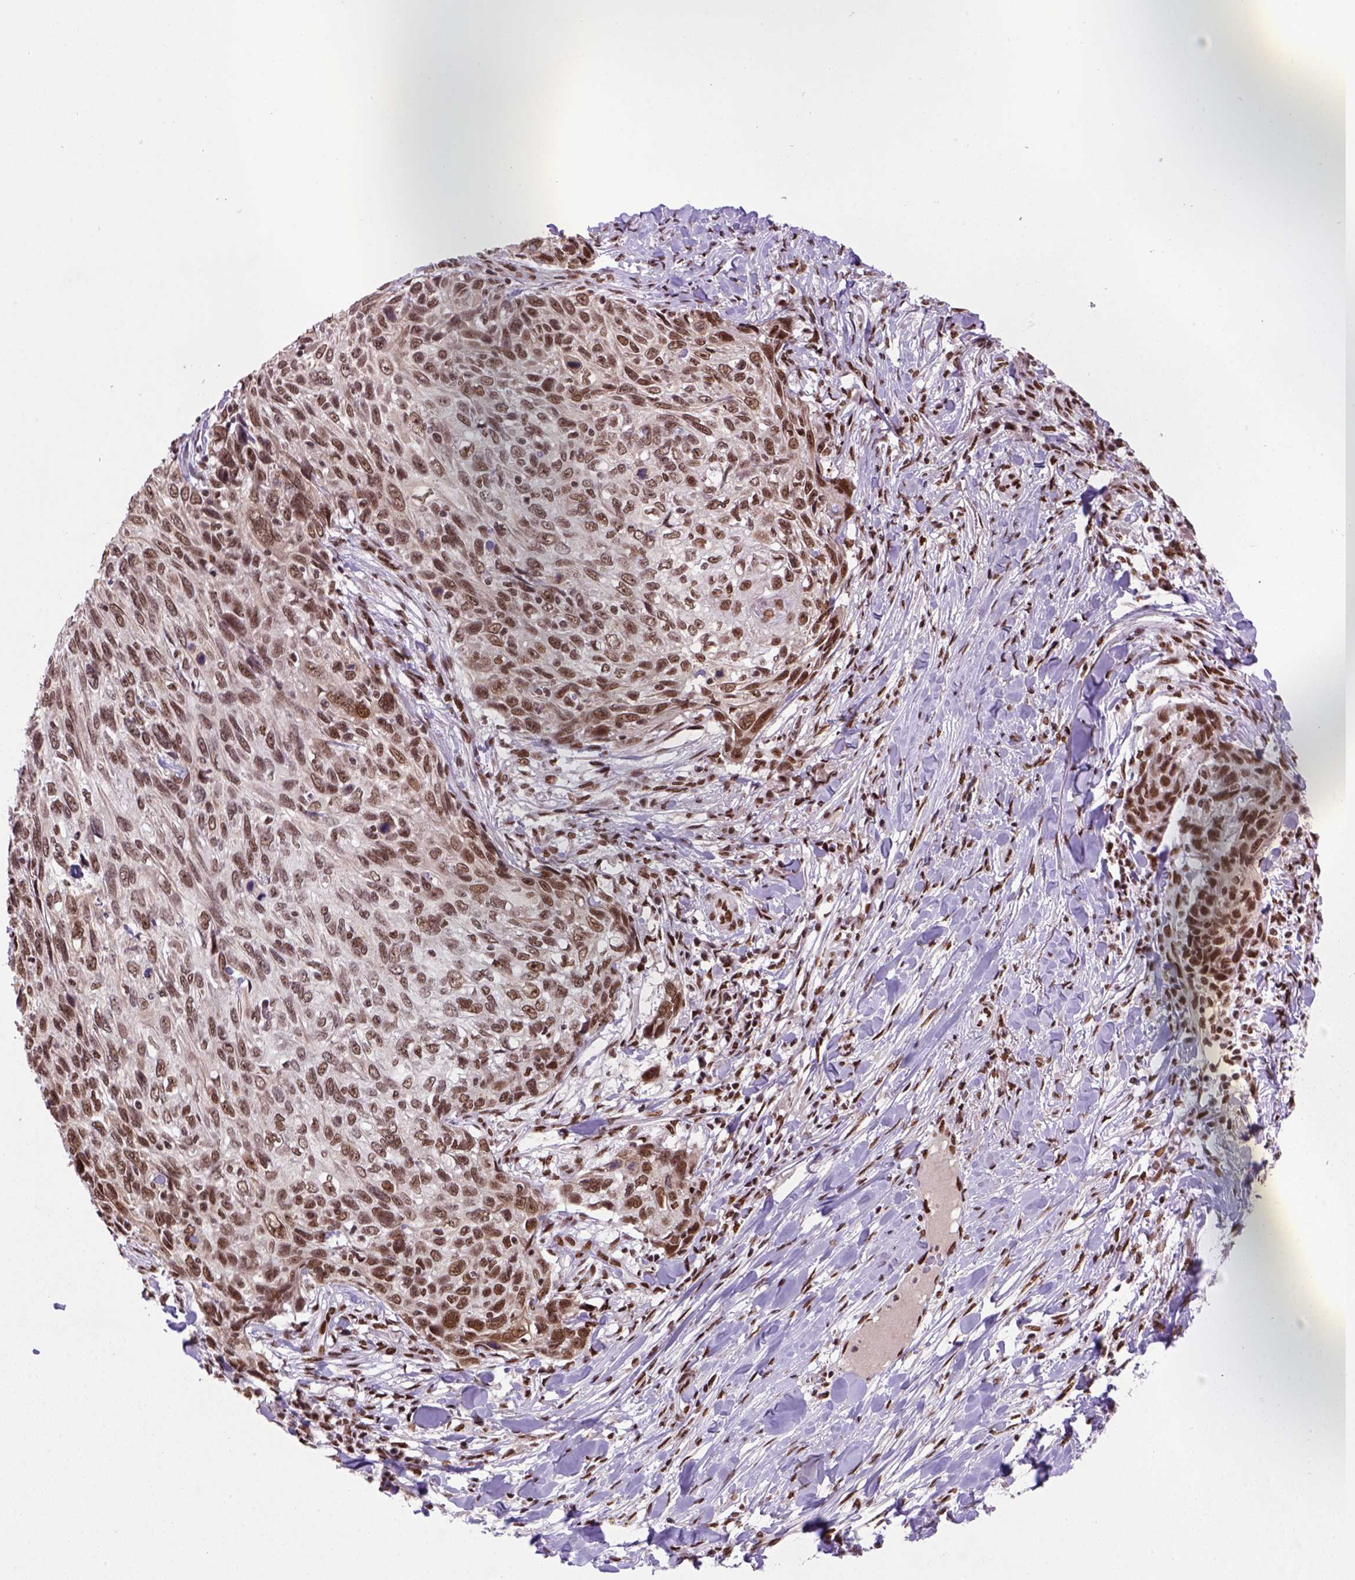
{"staining": {"intensity": "moderate", "quantity": ">75%", "location": "nuclear"}, "tissue": "skin cancer", "cell_type": "Tumor cells", "image_type": "cancer", "snomed": [{"axis": "morphology", "description": "Squamous cell carcinoma, NOS"}, {"axis": "topography", "description": "Skin"}], "caption": "The histopathology image demonstrates staining of skin squamous cell carcinoma, revealing moderate nuclear protein positivity (brown color) within tumor cells.", "gene": "NSMCE2", "patient": {"sex": "male", "age": 92}}